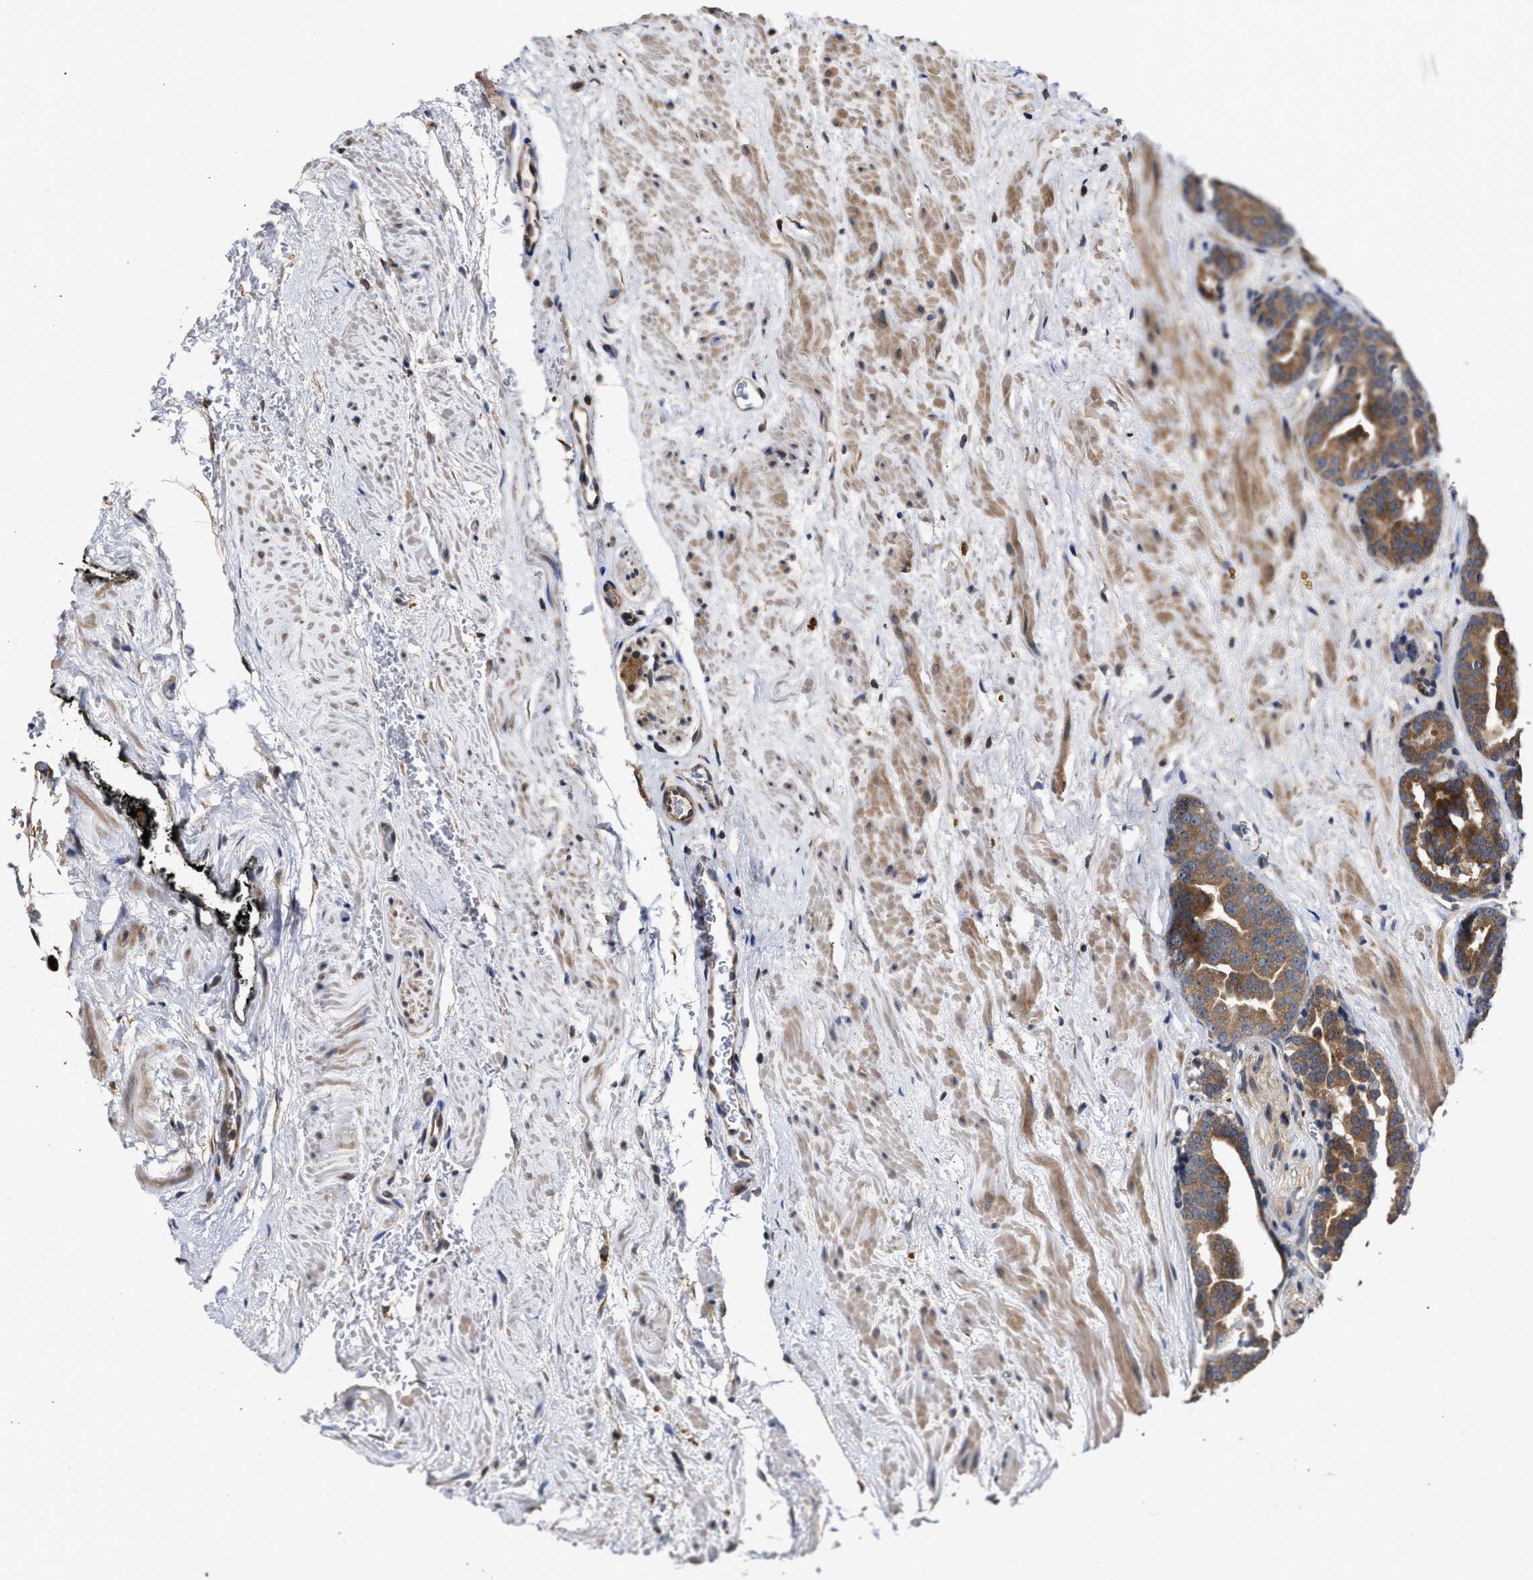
{"staining": {"intensity": "moderate", "quantity": ">75%", "location": "cytoplasmic/membranous"}, "tissue": "prostate cancer", "cell_type": "Tumor cells", "image_type": "cancer", "snomed": [{"axis": "morphology", "description": "Adenocarcinoma, Low grade"}, {"axis": "topography", "description": "Prostate"}], "caption": "Protein analysis of prostate cancer tissue shows moderate cytoplasmic/membranous positivity in approximately >75% of tumor cells.", "gene": "SAR1A", "patient": {"sex": "male", "age": 63}}